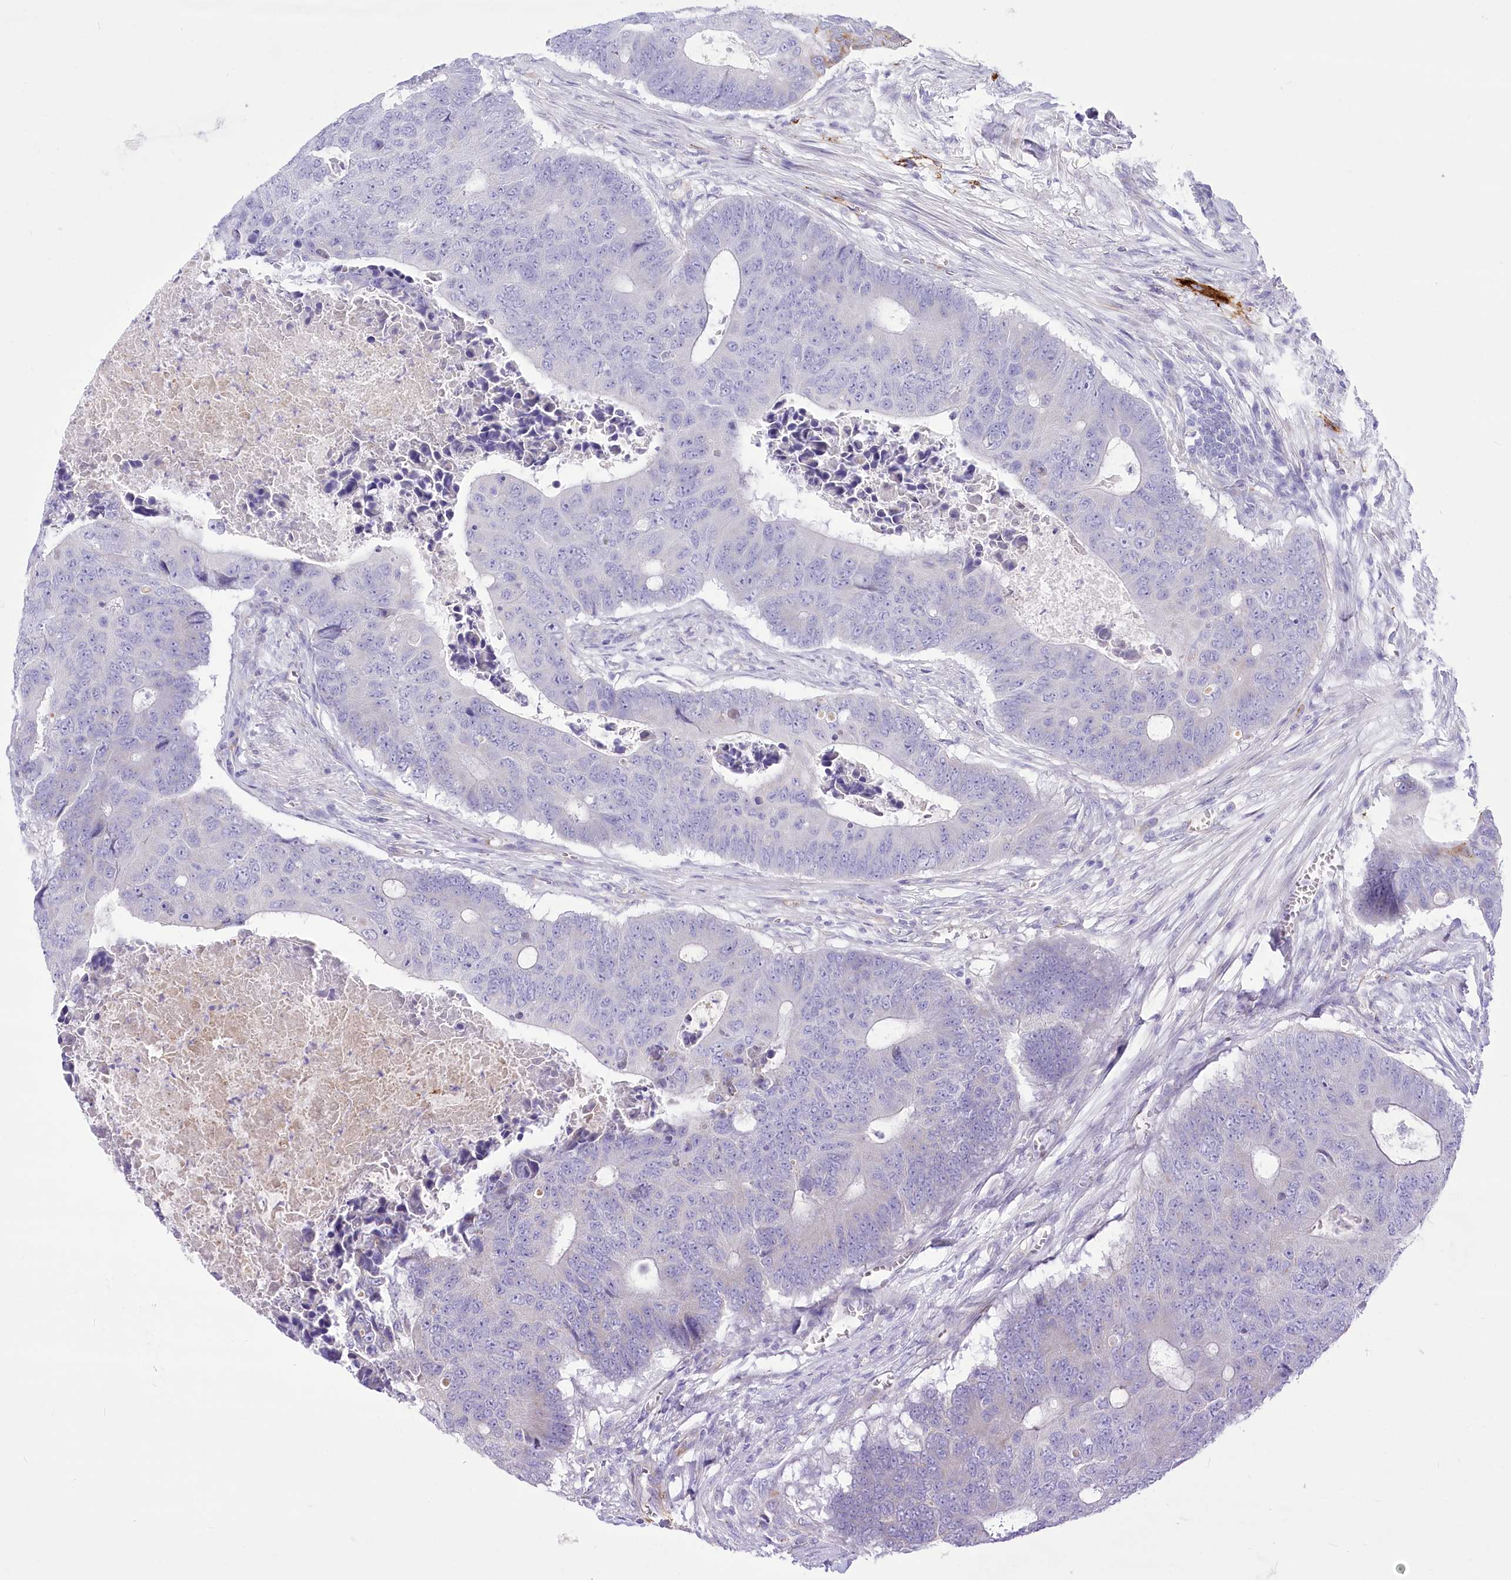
{"staining": {"intensity": "negative", "quantity": "none", "location": "none"}, "tissue": "colorectal cancer", "cell_type": "Tumor cells", "image_type": "cancer", "snomed": [{"axis": "morphology", "description": "Adenocarcinoma, NOS"}, {"axis": "topography", "description": "Colon"}], "caption": "High magnification brightfield microscopy of adenocarcinoma (colorectal) stained with DAB (brown) and counterstained with hematoxylin (blue): tumor cells show no significant expression. (IHC, brightfield microscopy, high magnification).", "gene": "ANGPTL3", "patient": {"sex": "male", "age": 87}}